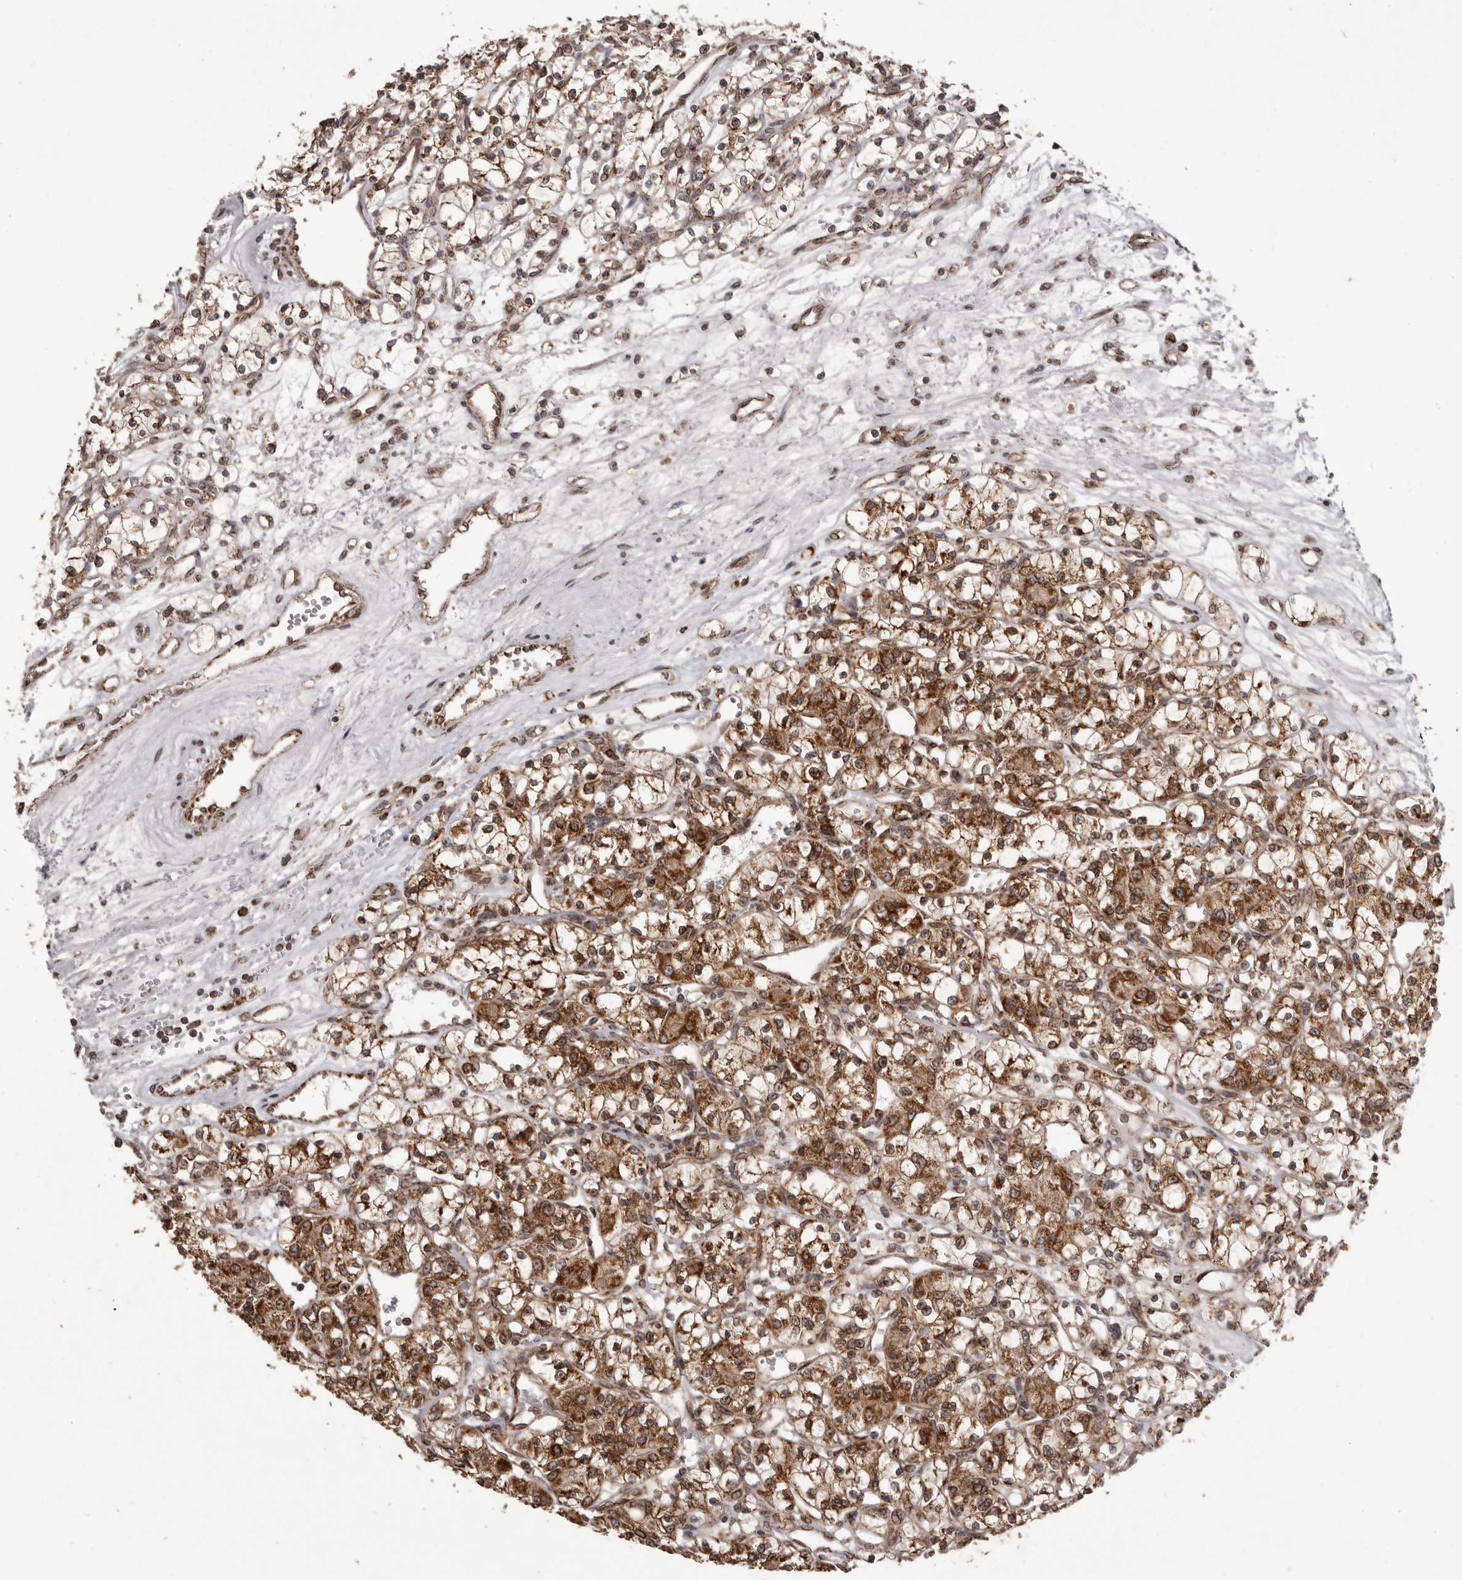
{"staining": {"intensity": "strong", "quantity": ">75%", "location": "cytoplasmic/membranous"}, "tissue": "renal cancer", "cell_type": "Tumor cells", "image_type": "cancer", "snomed": [{"axis": "morphology", "description": "Adenocarcinoma, NOS"}, {"axis": "topography", "description": "Kidney"}], "caption": "Tumor cells show high levels of strong cytoplasmic/membranous positivity in about >75% of cells in renal adenocarcinoma. The staining is performed using DAB (3,3'-diaminobenzidine) brown chromogen to label protein expression. The nuclei are counter-stained blue using hematoxylin.", "gene": "CHRM2", "patient": {"sex": "female", "age": 59}}